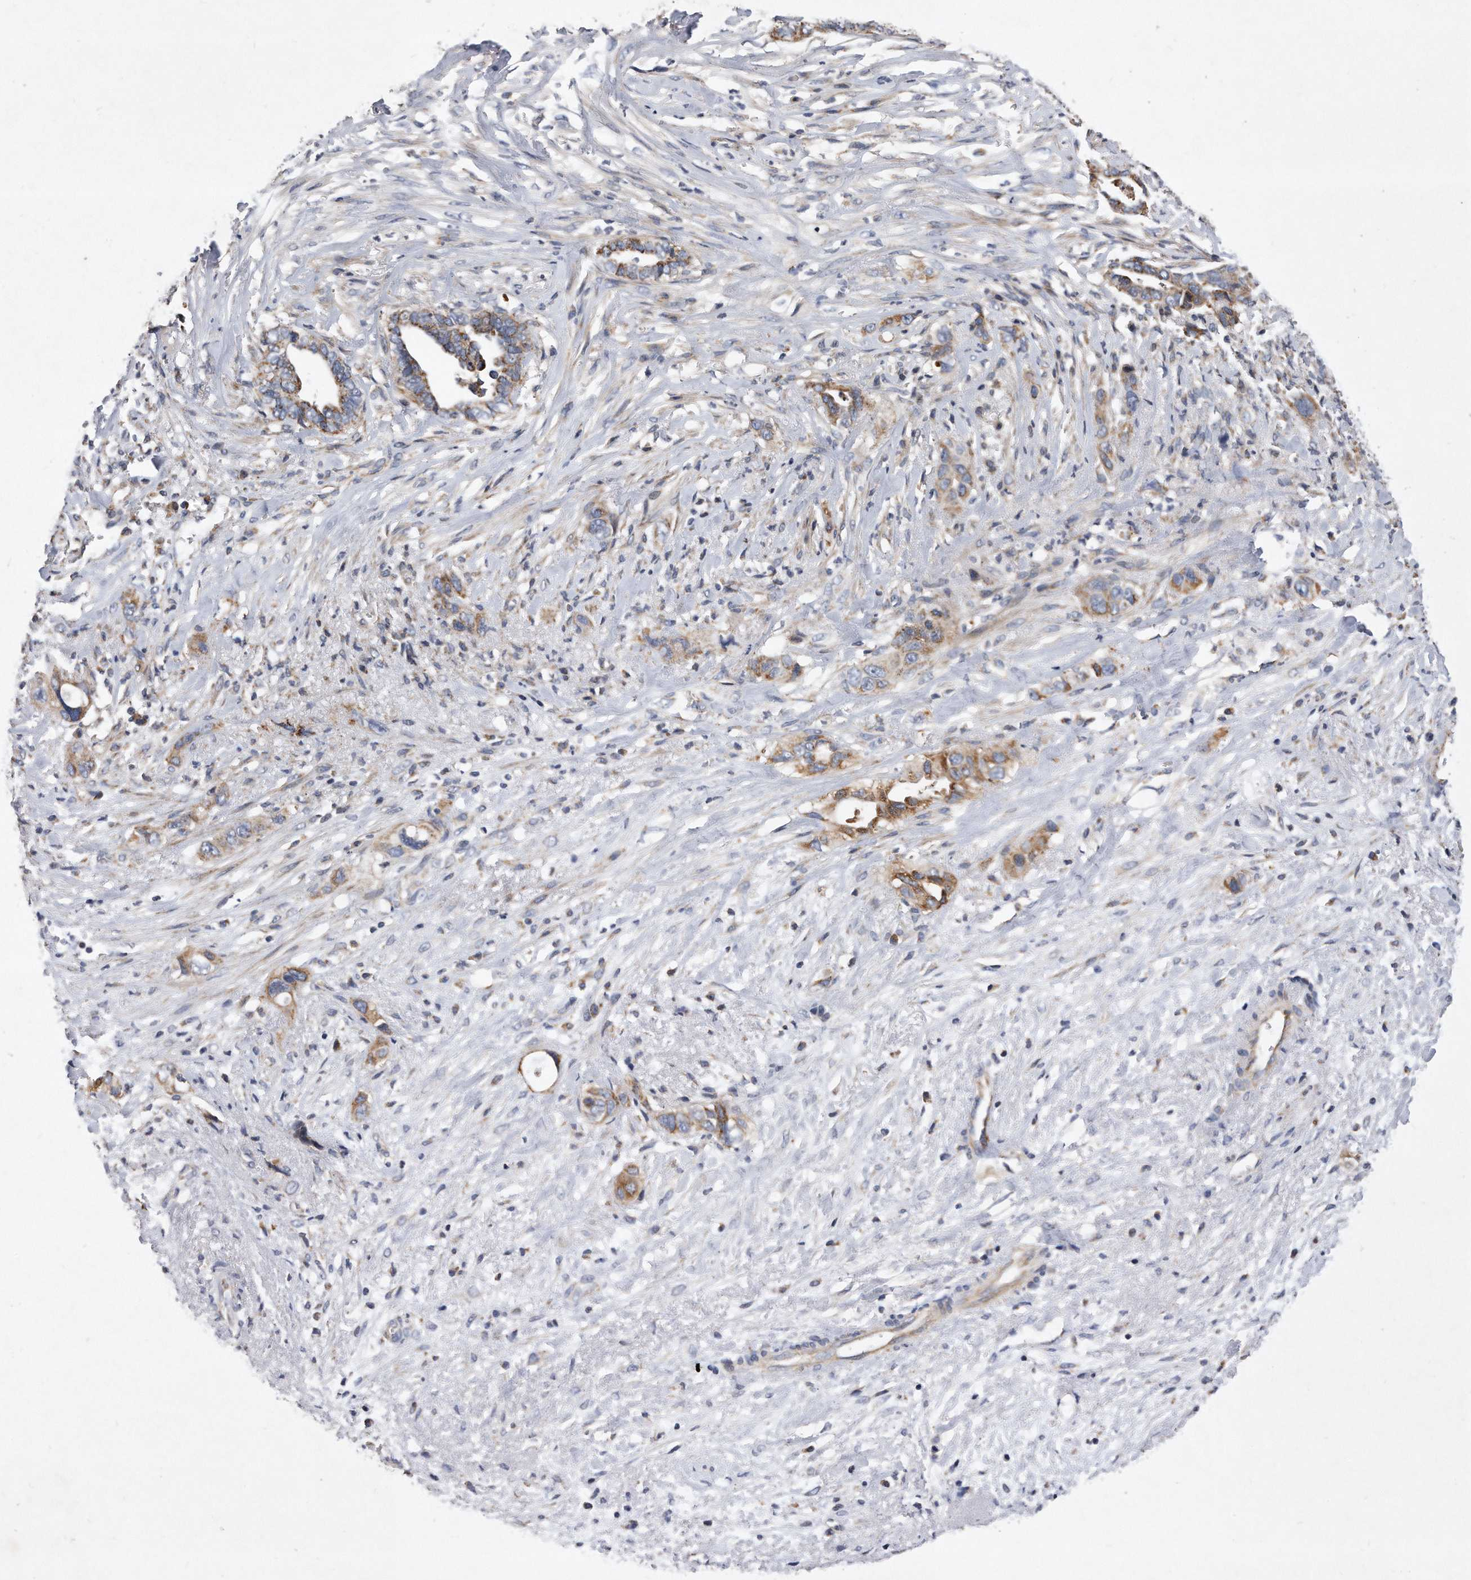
{"staining": {"intensity": "moderate", "quantity": "25%-75%", "location": "cytoplasmic/membranous"}, "tissue": "liver cancer", "cell_type": "Tumor cells", "image_type": "cancer", "snomed": [{"axis": "morphology", "description": "Cholangiocarcinoma"}, {"axis": "topography", "description": "Liver"}], "caption": "A high-resolution micrograph shows IHC staining of liver cholangiocarcinoma, which demonstrates moderate cytoplasmic/membranous positivity in about 25%-75% of tumor cells.", "gene": "PPP5C", "patient": {"sex": "female", "age": 79}}